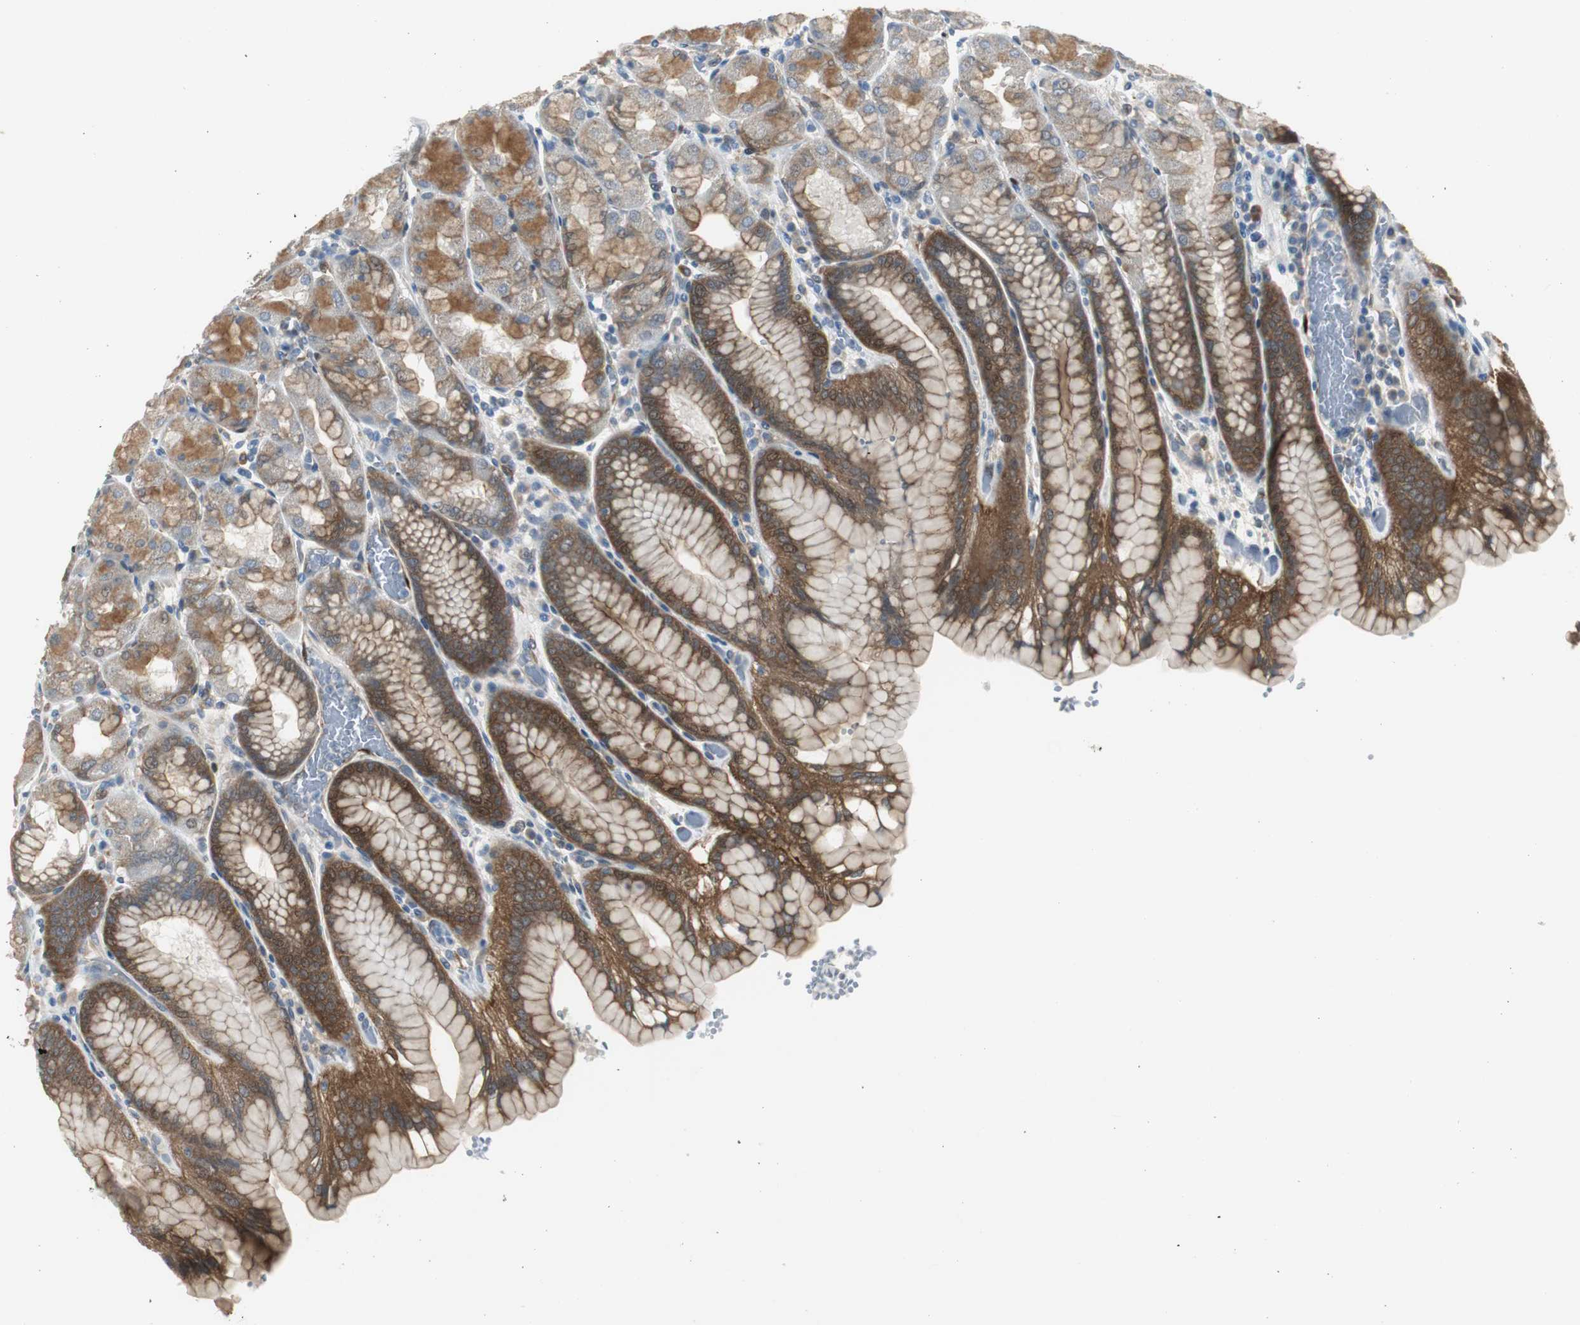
{"staining": {"intensity": "strong", "quantity": ">75%", "location": "cytoplasmic/membranous"}, "tissue": "stomach", "cell_type": "Glandular cells", "image_type": "normal", "snomed": [{"axis": "morphology", "description": "Normal tissue, NOS"}, {"axis": "topography", "description": "Stomach, upper"}, {"axis": "topography", "description": "Stomach"}], "caption": "An image showing strong cytoplasmic/membranous expression in about >75% of glandular cells in benign stomach, as visualized by brown immunohistochemical staining.", "gene": "FHL2", "patient": {"sex": "male", "age": 76}}